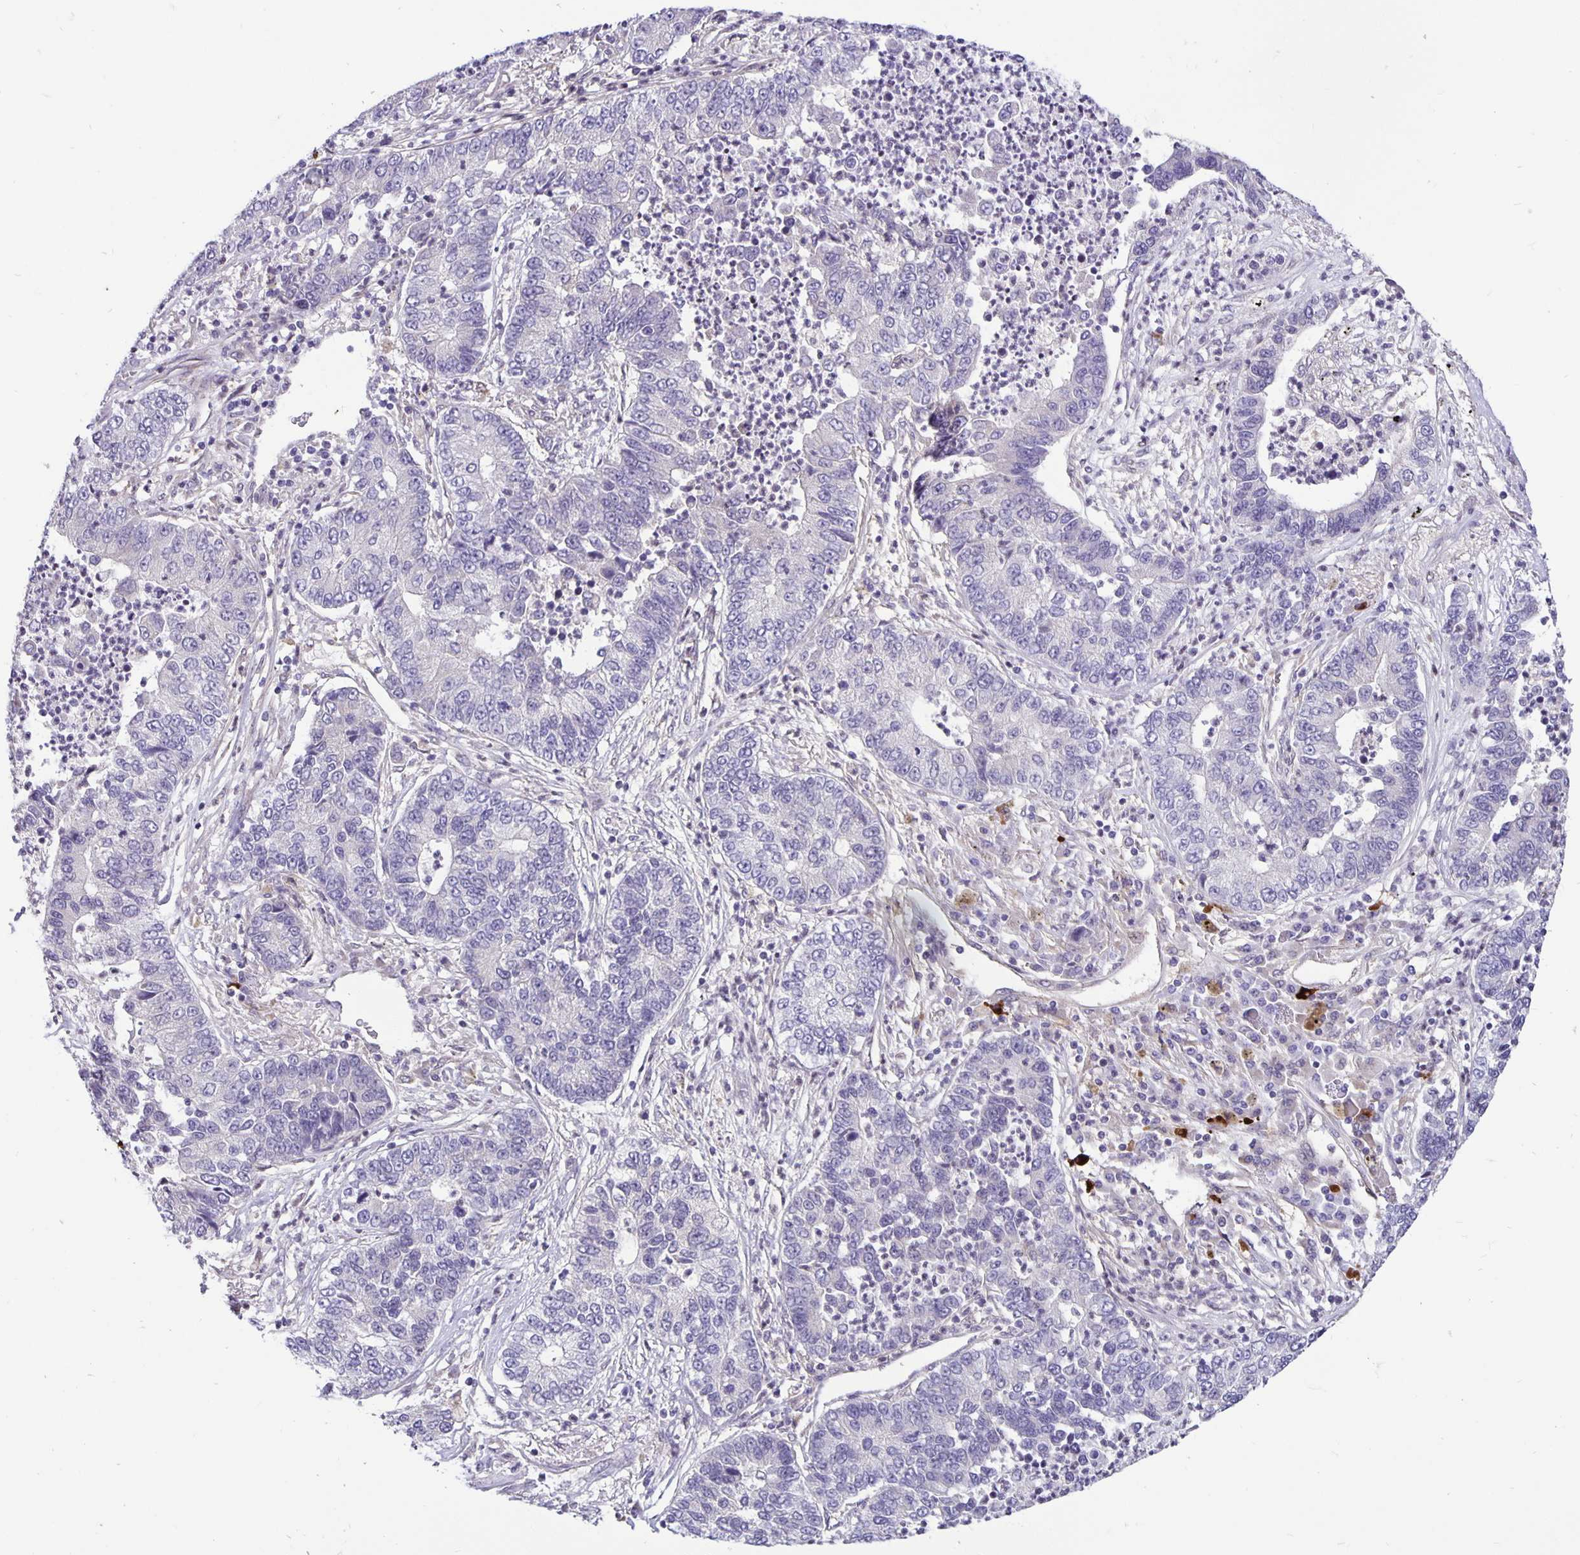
{"staining": {"intensity": "negative", "quantity": "none", "location": "none"}, "tissue": "lung cancer", "cell_type": "Tumor cells", "image_type": "cancer", "snomed": [{"axis": "morphology", "description": "Adenocarcinoma, NOS"}, {"axis": "topography", "description": "Lung"}], "caption": "This is an immunohistochemistry (IHC) histopathology image of human lung cancer. There is no expression in tumor cells.", "gene": "TAX1BP3", "patient": {"sex": "female", "age": 57}}